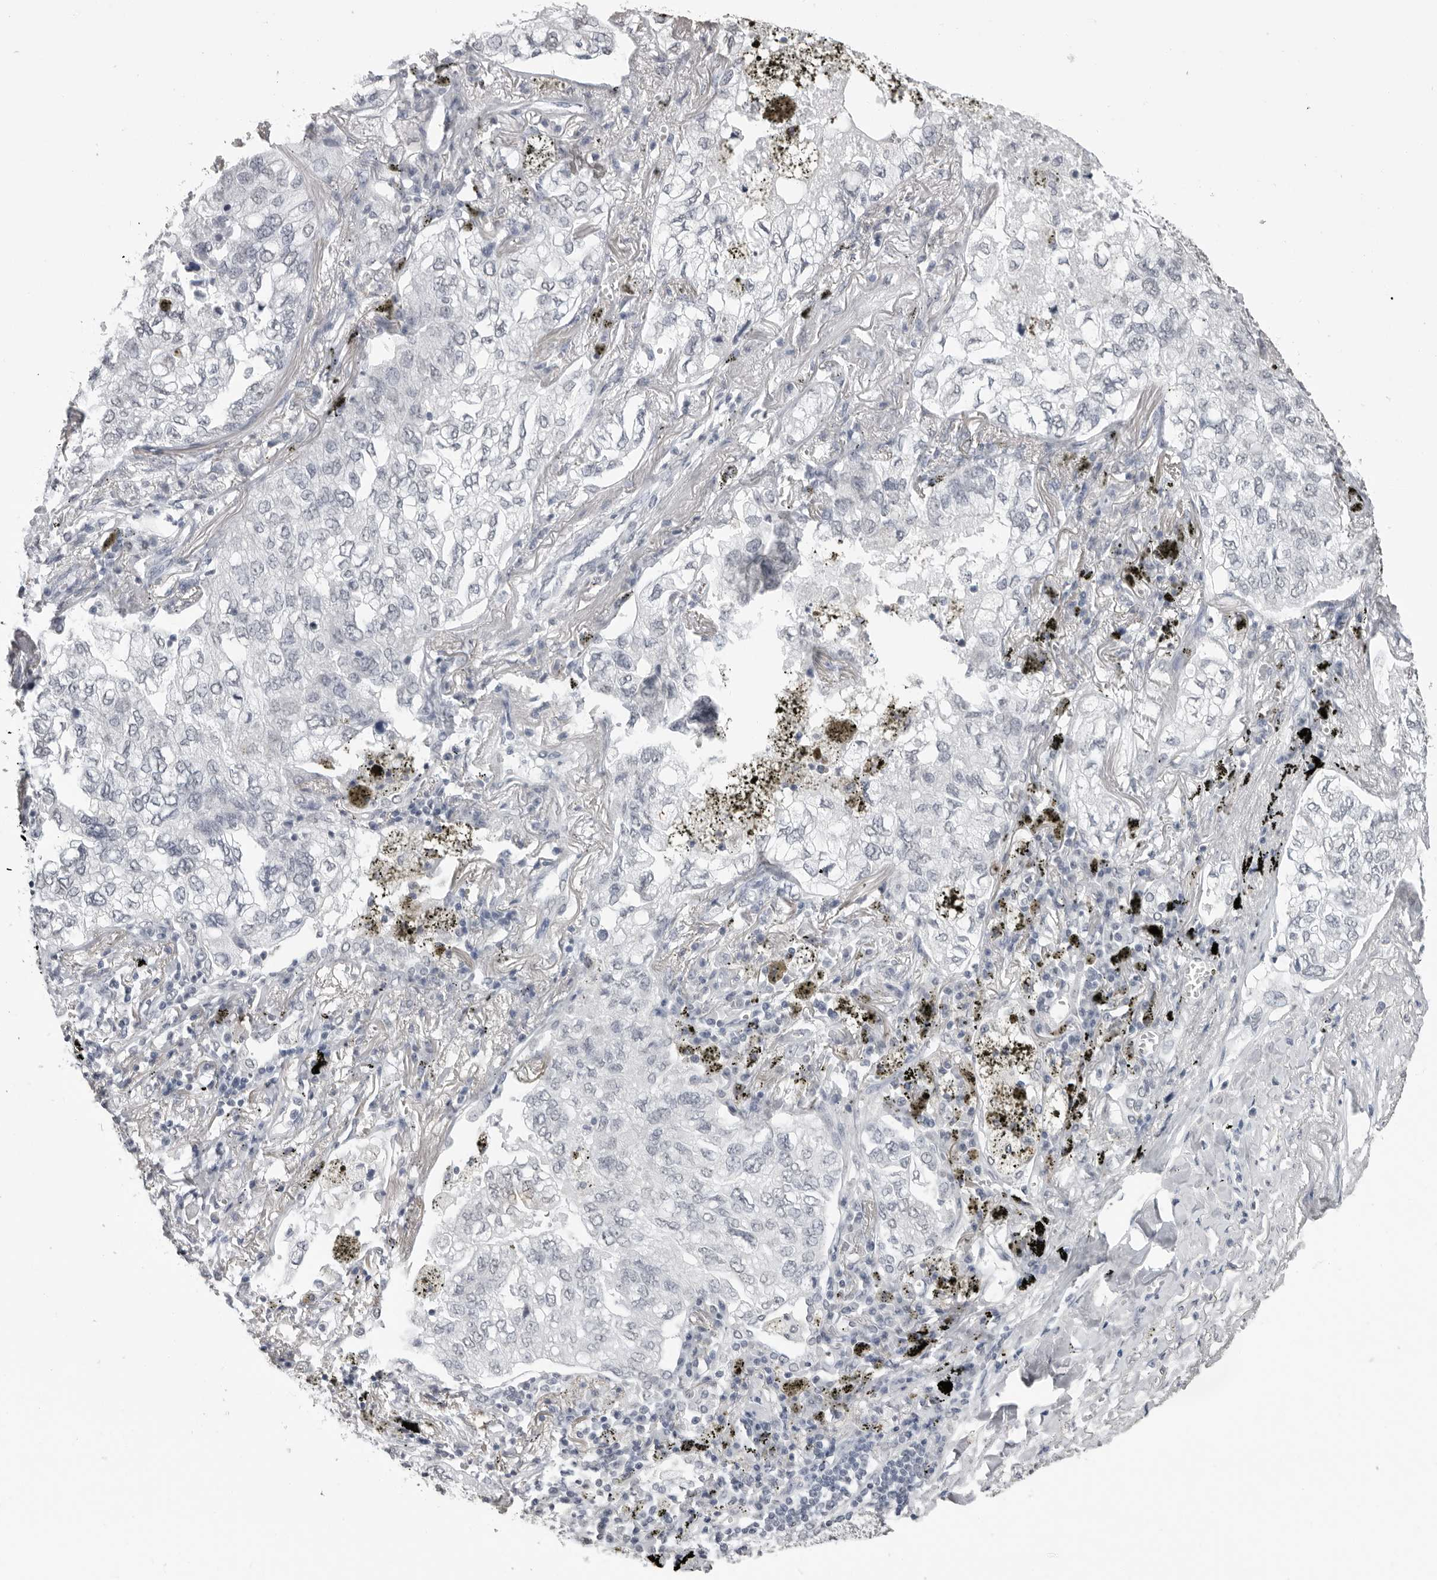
{"staining": {"intensity": "negative", "quantity": "none", "location": "none"}, "tissue": "lung cancer", "cell_type": "Tumor cells", "image_type": "cancer", "snomed": [{"axis": "morphology", "description": "Adenocarcinoma, NOS"}, {"axis": "topography", "description": "Lung"}], "caption": "Tumor cells show no significant positivity in lung cancer (adenocarcinoma). (DAB immunohistochemistry (IHC) visualized using brightfield microscopy, high magnification).", "gene": "HEPACAM", "patient": {"sex": "male", "age": 65}}